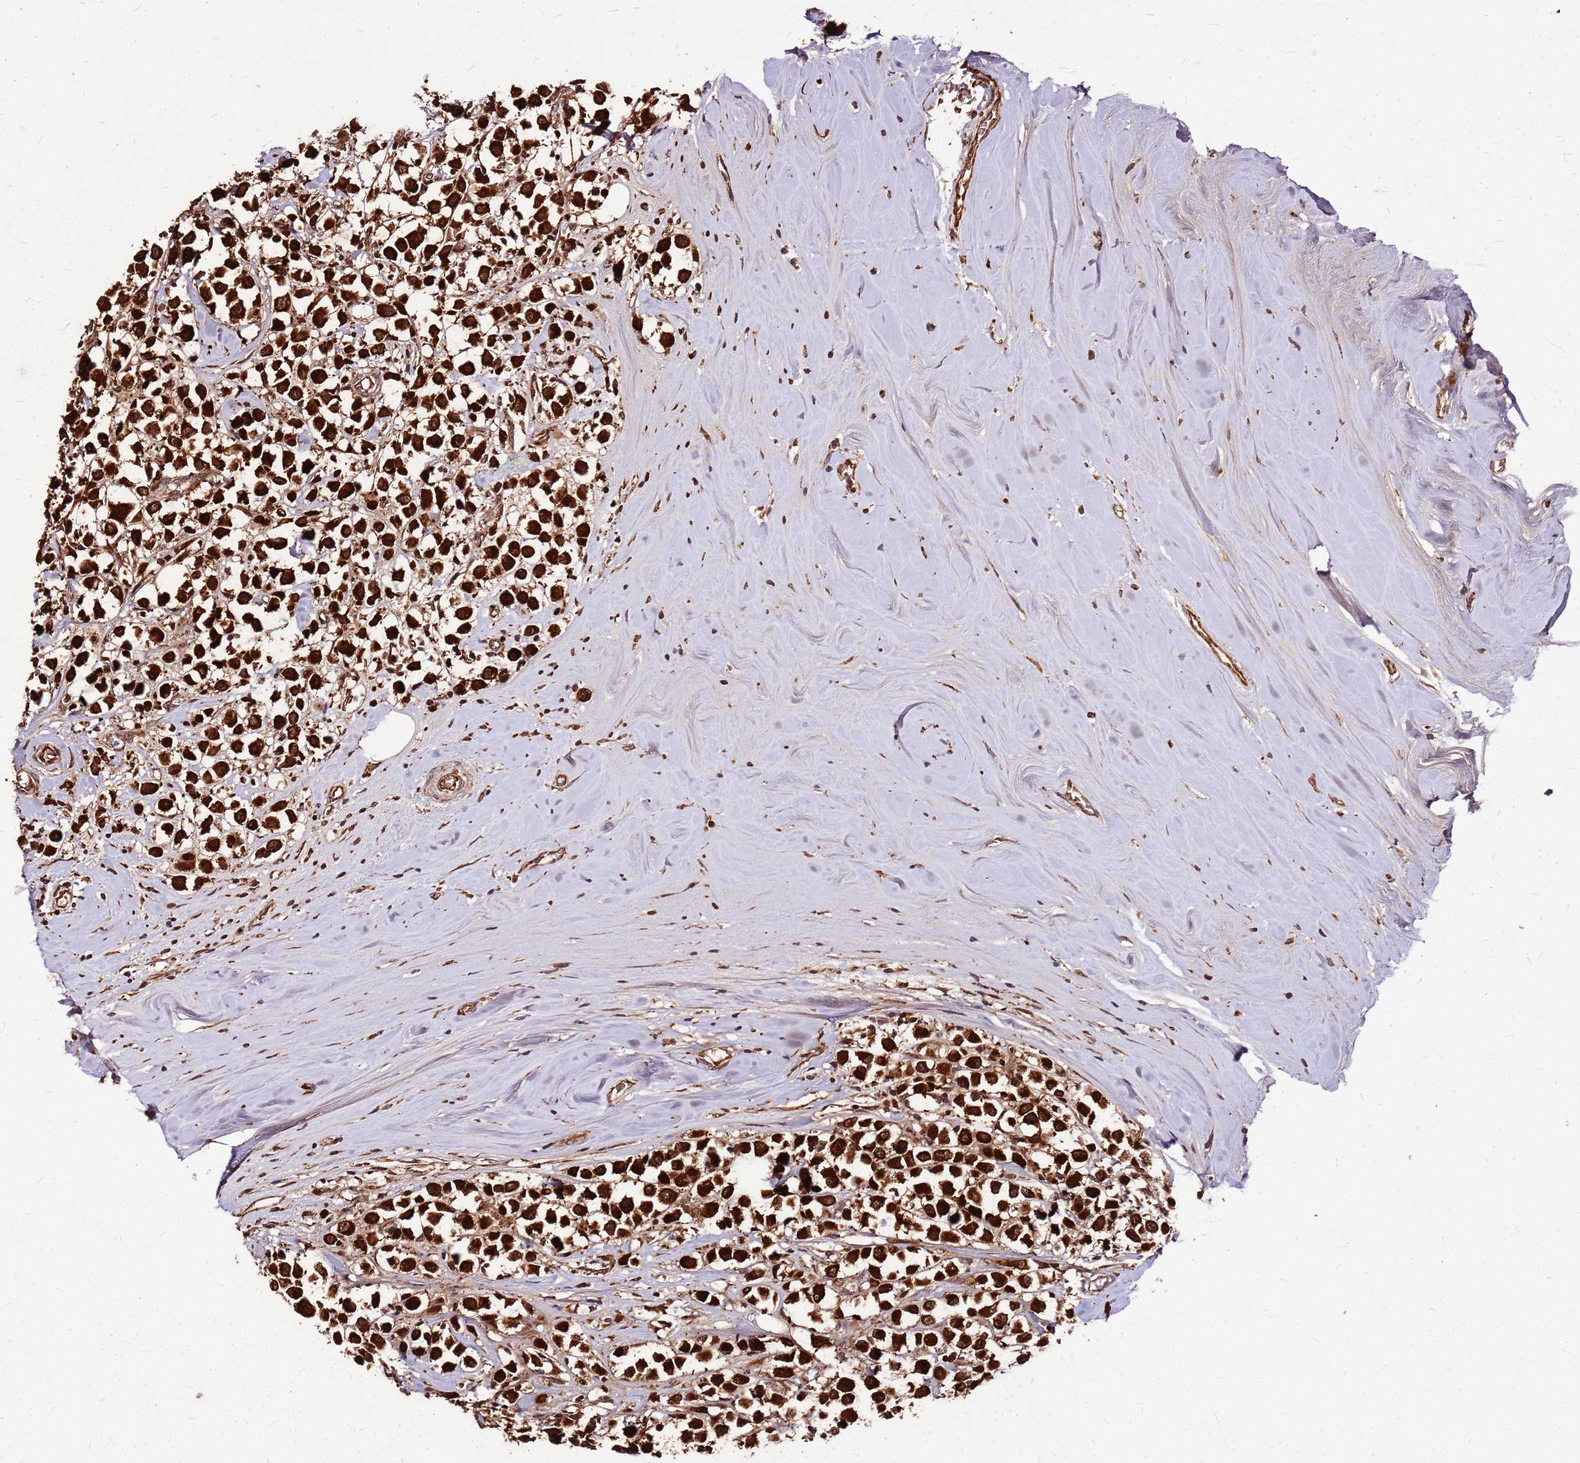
{"staining": {"intensity": "strong", "quantity": ">75%", "location": "cytoplasmic/membranous"}, "tissue": "breast cancer", "cell_type": "Tumor cells", "image_type": "cancer", "snomed": [{"axis": "morphology", "description": "Duct carcinoma"}, {"axis": "topography", "description": "Breast"}], "caption": "Immunohistochemical staining of breast invasive ductal carcinoma demonstrates strong cytoplasmic/membranous protein positivity in about >75% of tumor cells. The protein of interest is shown in brown color, while the nuclei are stained blue.", "gene": "LYPLAL1", "patient": {"sex": "female", "age": 61}}